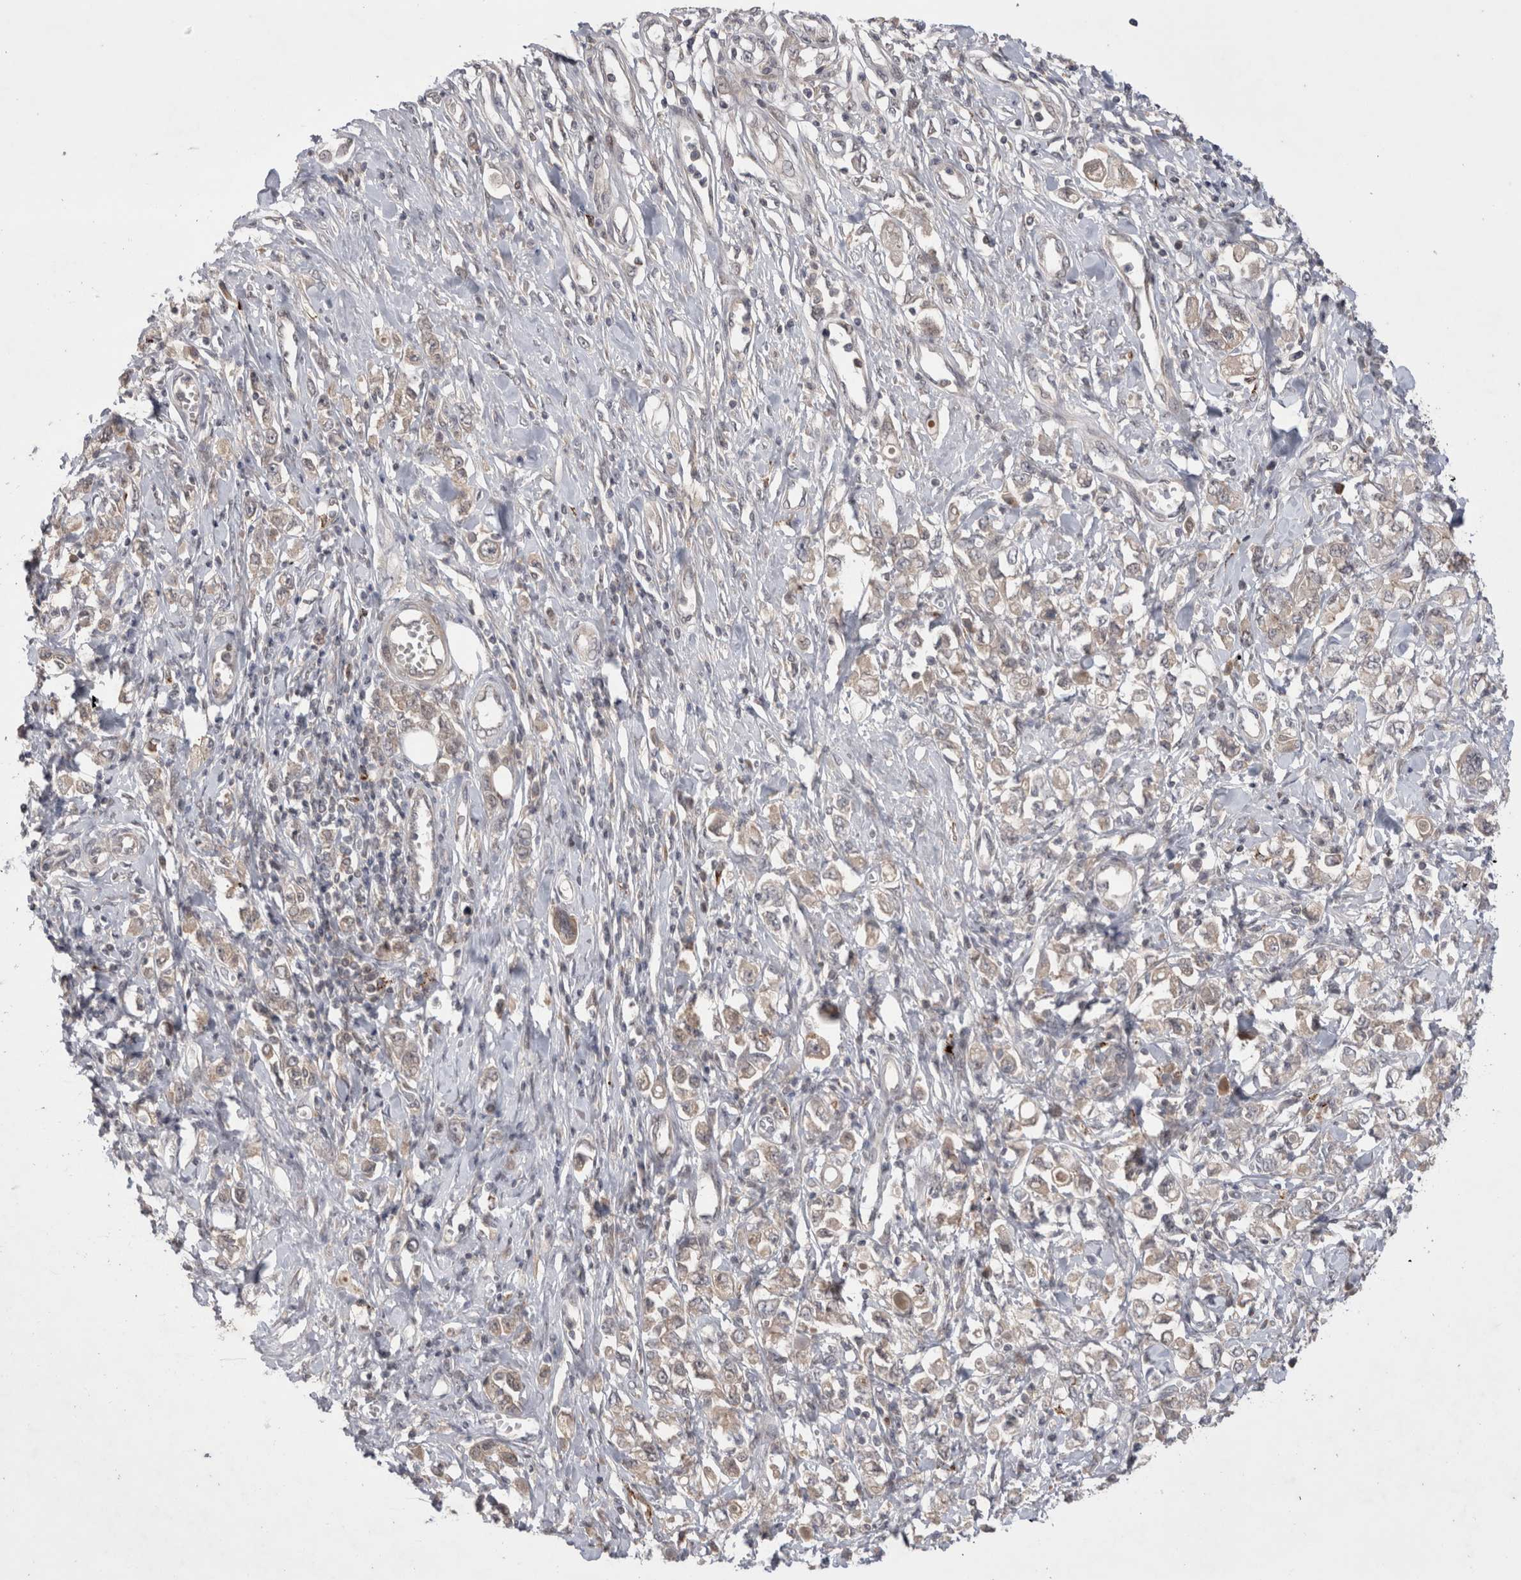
{"staining": {"intensity": "negative", "quantity": "none", "location": "none"}, "tissue": "stomach cancer", "cell_type": "Tumor cells", "image_type": "cancer", "snomed": [{"axis": "morphology", "description": "Adenocarcinoma, NOS"}, {"axis": "topography", "description": "Stomach"}], "caption": "Stomach cancer was stained to show a protein in brown. There is no significant positivity in tumor cells. (DAB immunohistochemistry (IHC) with hematoxylin counter stain).", "gene": "PLEKHM1", "patient": {"sex": "female", "age": 76}}